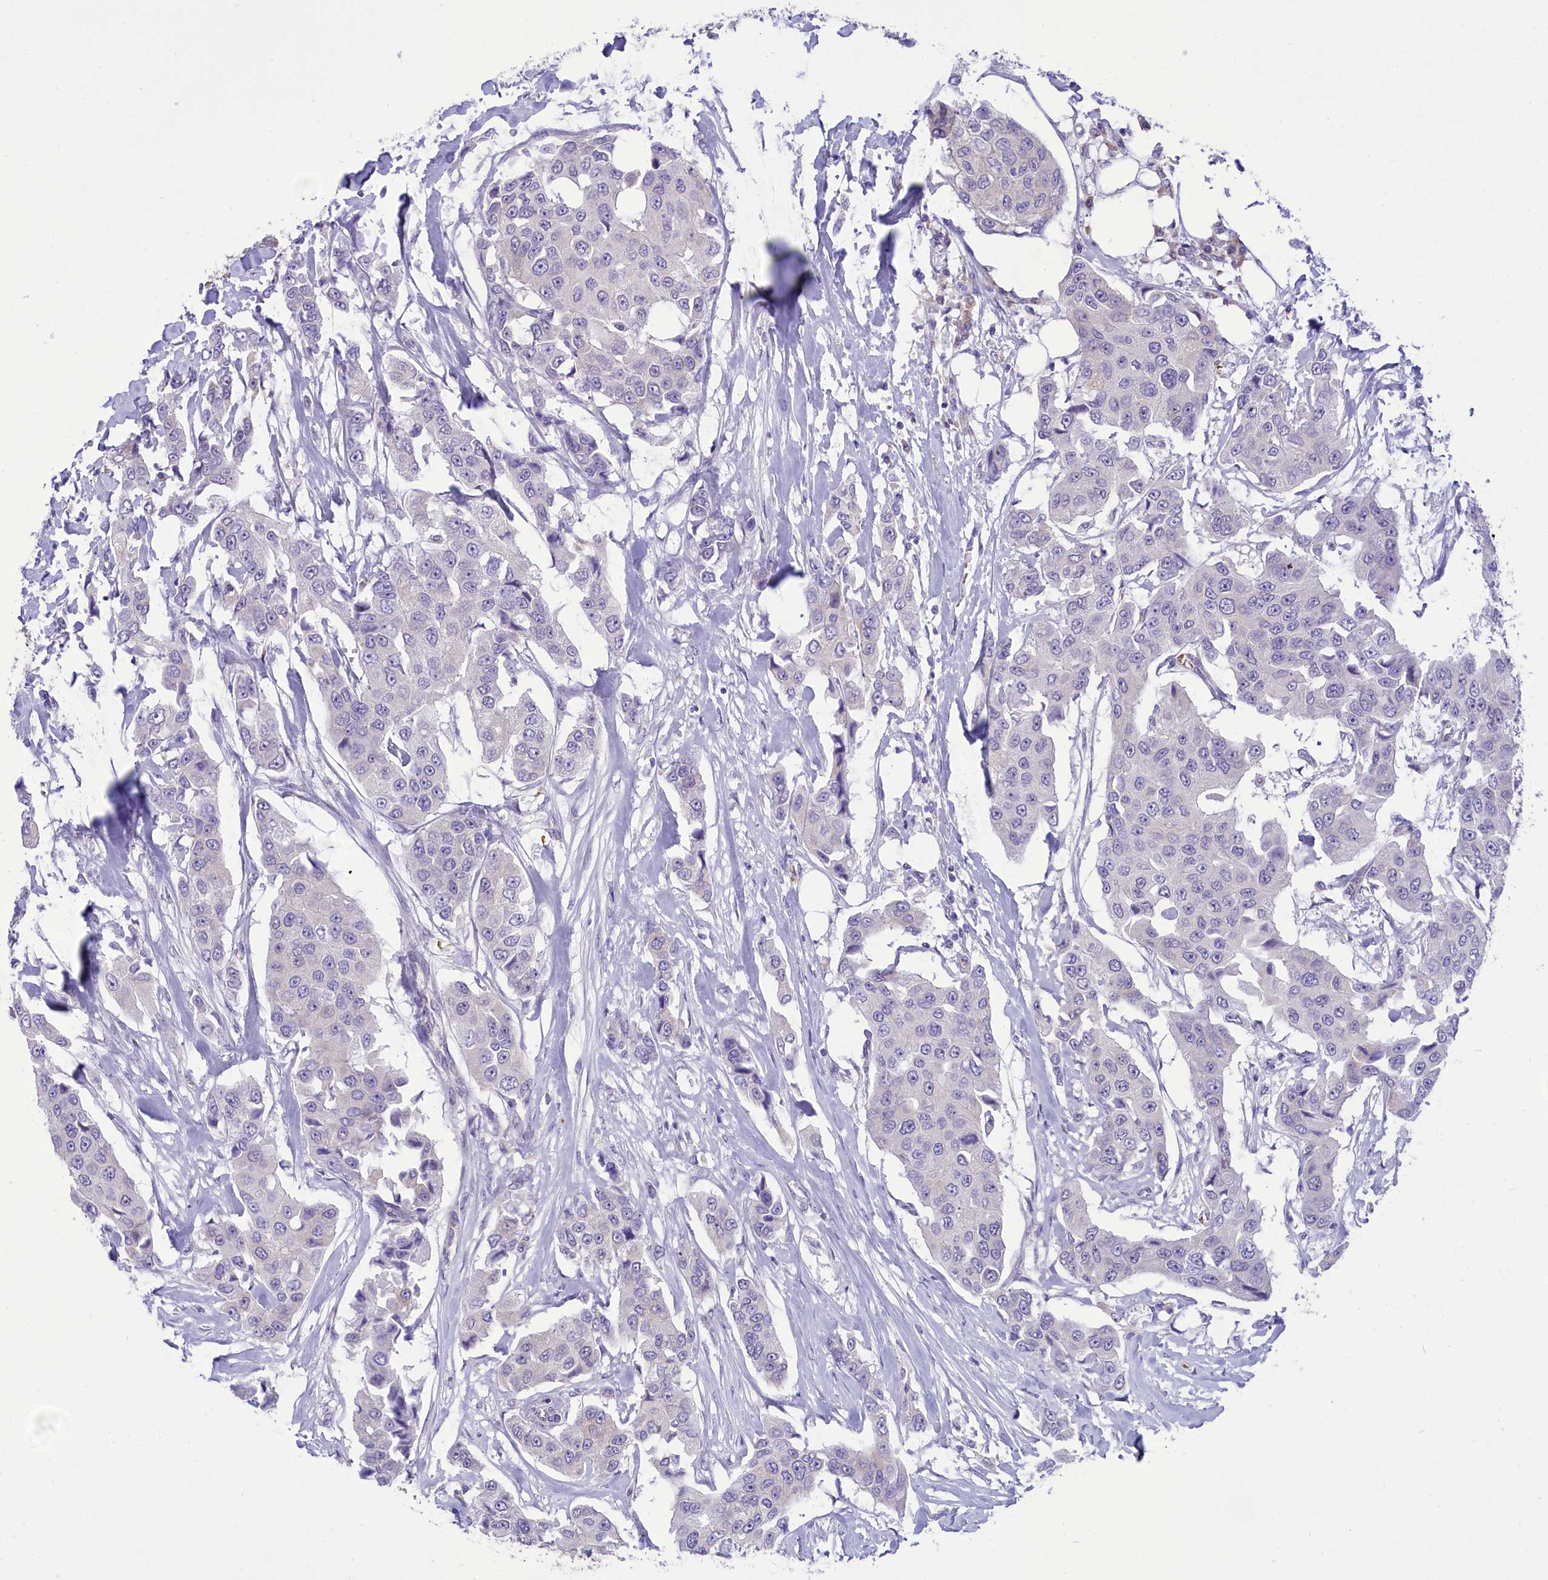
{"staining": {"intensity": "negative", "quantity": "none", "location": "none"}, "tissue": "breast cancer", "cell_type": "Tumor cells", "image_type": "cancer", "snomed": [{"axis": "morphology", "description": "Duct carcinoma"}, {"axis": "topography", "description": "Breast"}], "caption": "Immunohistochemistry (IHC) histopathology image of human invasive ductal carcinoma (breast) stained for a protein (brown), which displays no expression in tumor cells.", "gene": "DCAF16", "patient": {"sex": "female", "age": 80}}